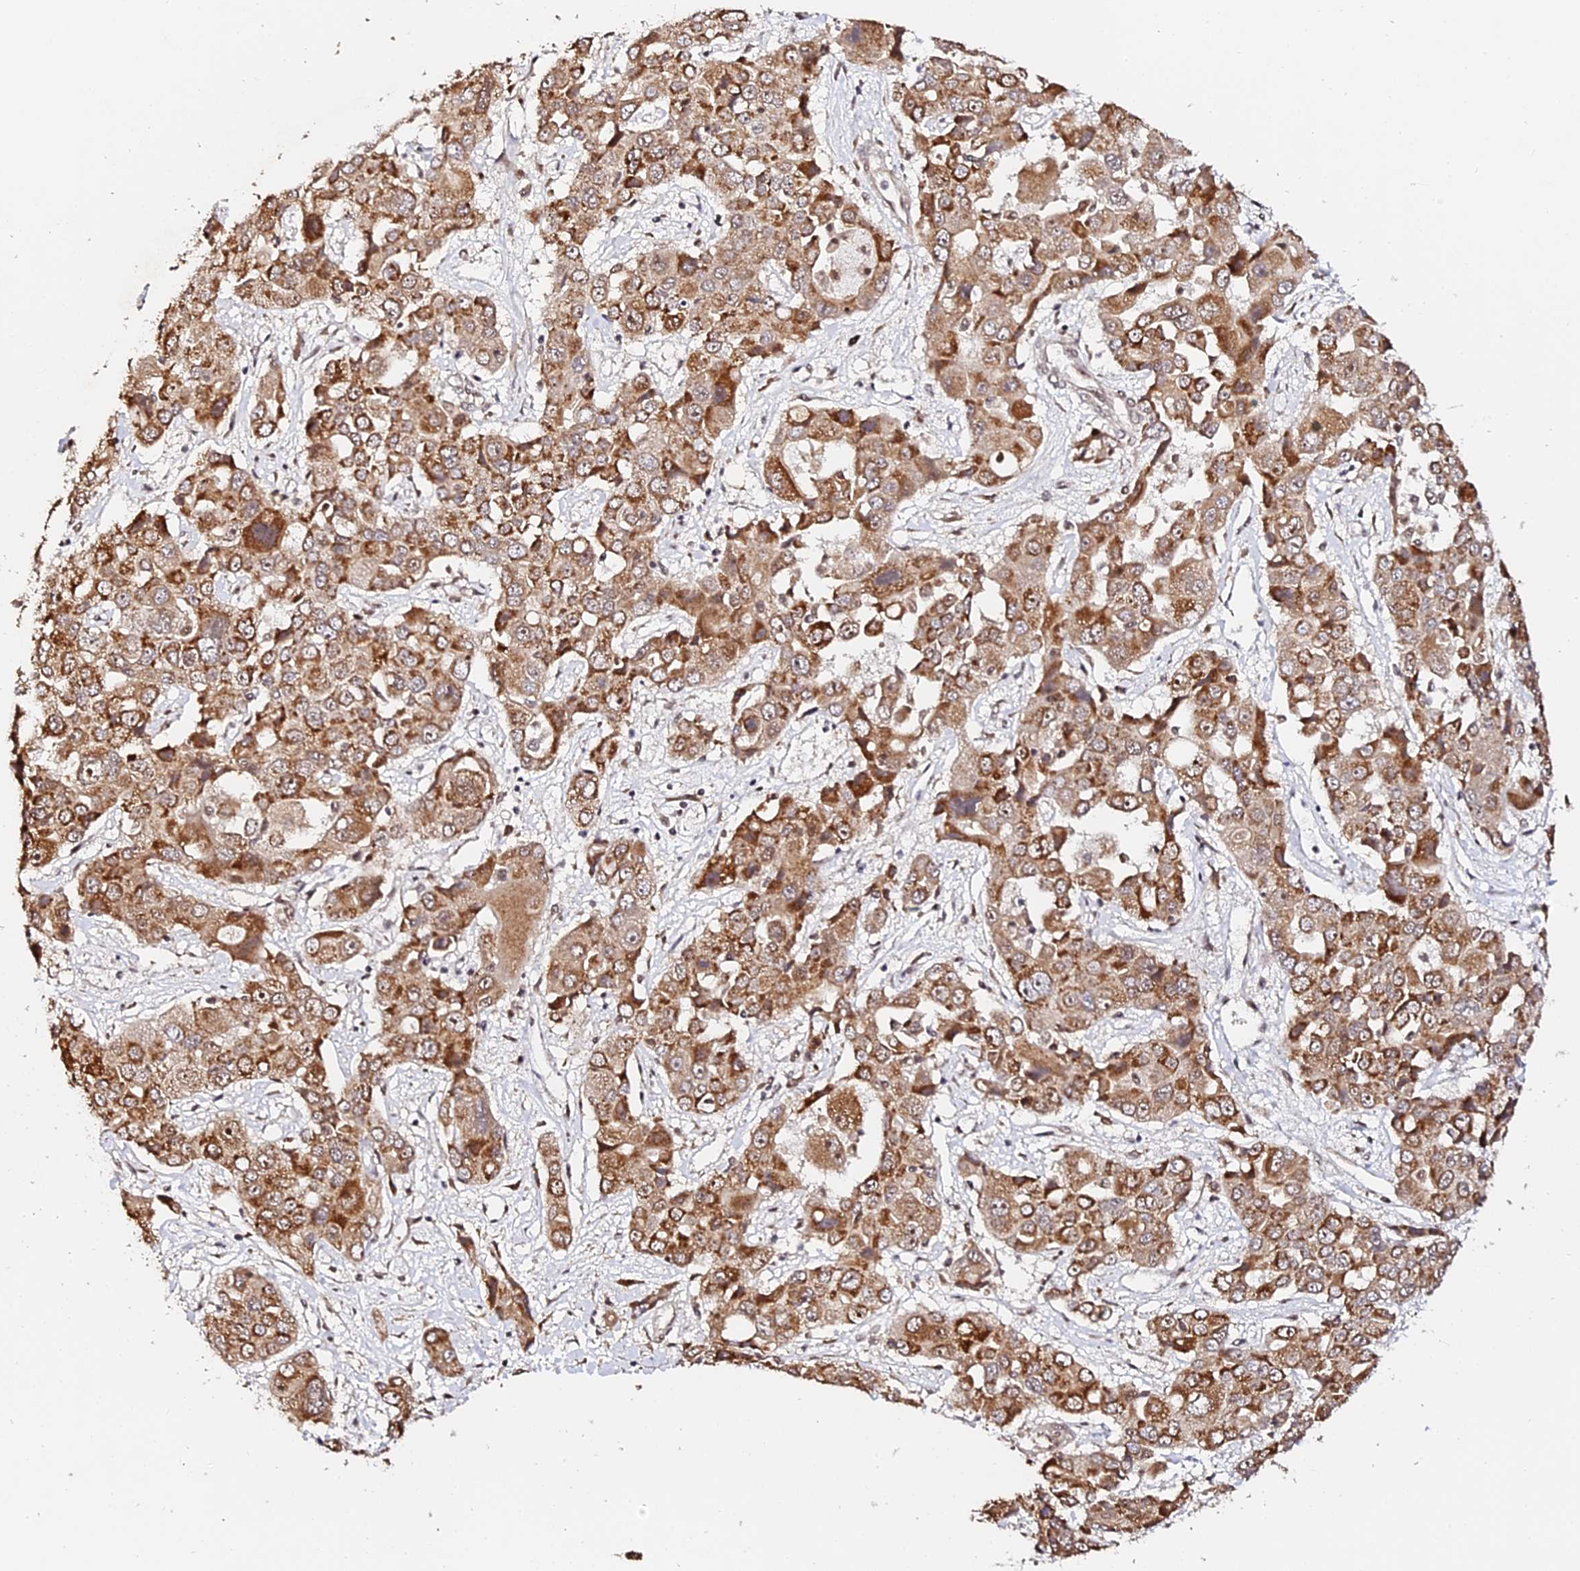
{"staining": {"intensity": "moderate", "quantity": ">75%", "location": "cytoplasmic/membranous,nuclear"}, "tissue": "liver cancer", "cell_type": "Tumor cells", "image_type": "cancer", "snomed": [{"axis": "morphology", "description": "Cholangiocarcinoma"}, {"axis": "topography", "description": "Liver"}], "caption": "Brown immunohistochemical staining in human liver cancer reveals moderate cytoplasmic/membranous and nuclear expression in approximately >75% of tumor cells. (Brightfield microscopy of DAB IHC at high magnification).", "gene": "MCRS1", "patient": {"sex": "male", "age": 67}}